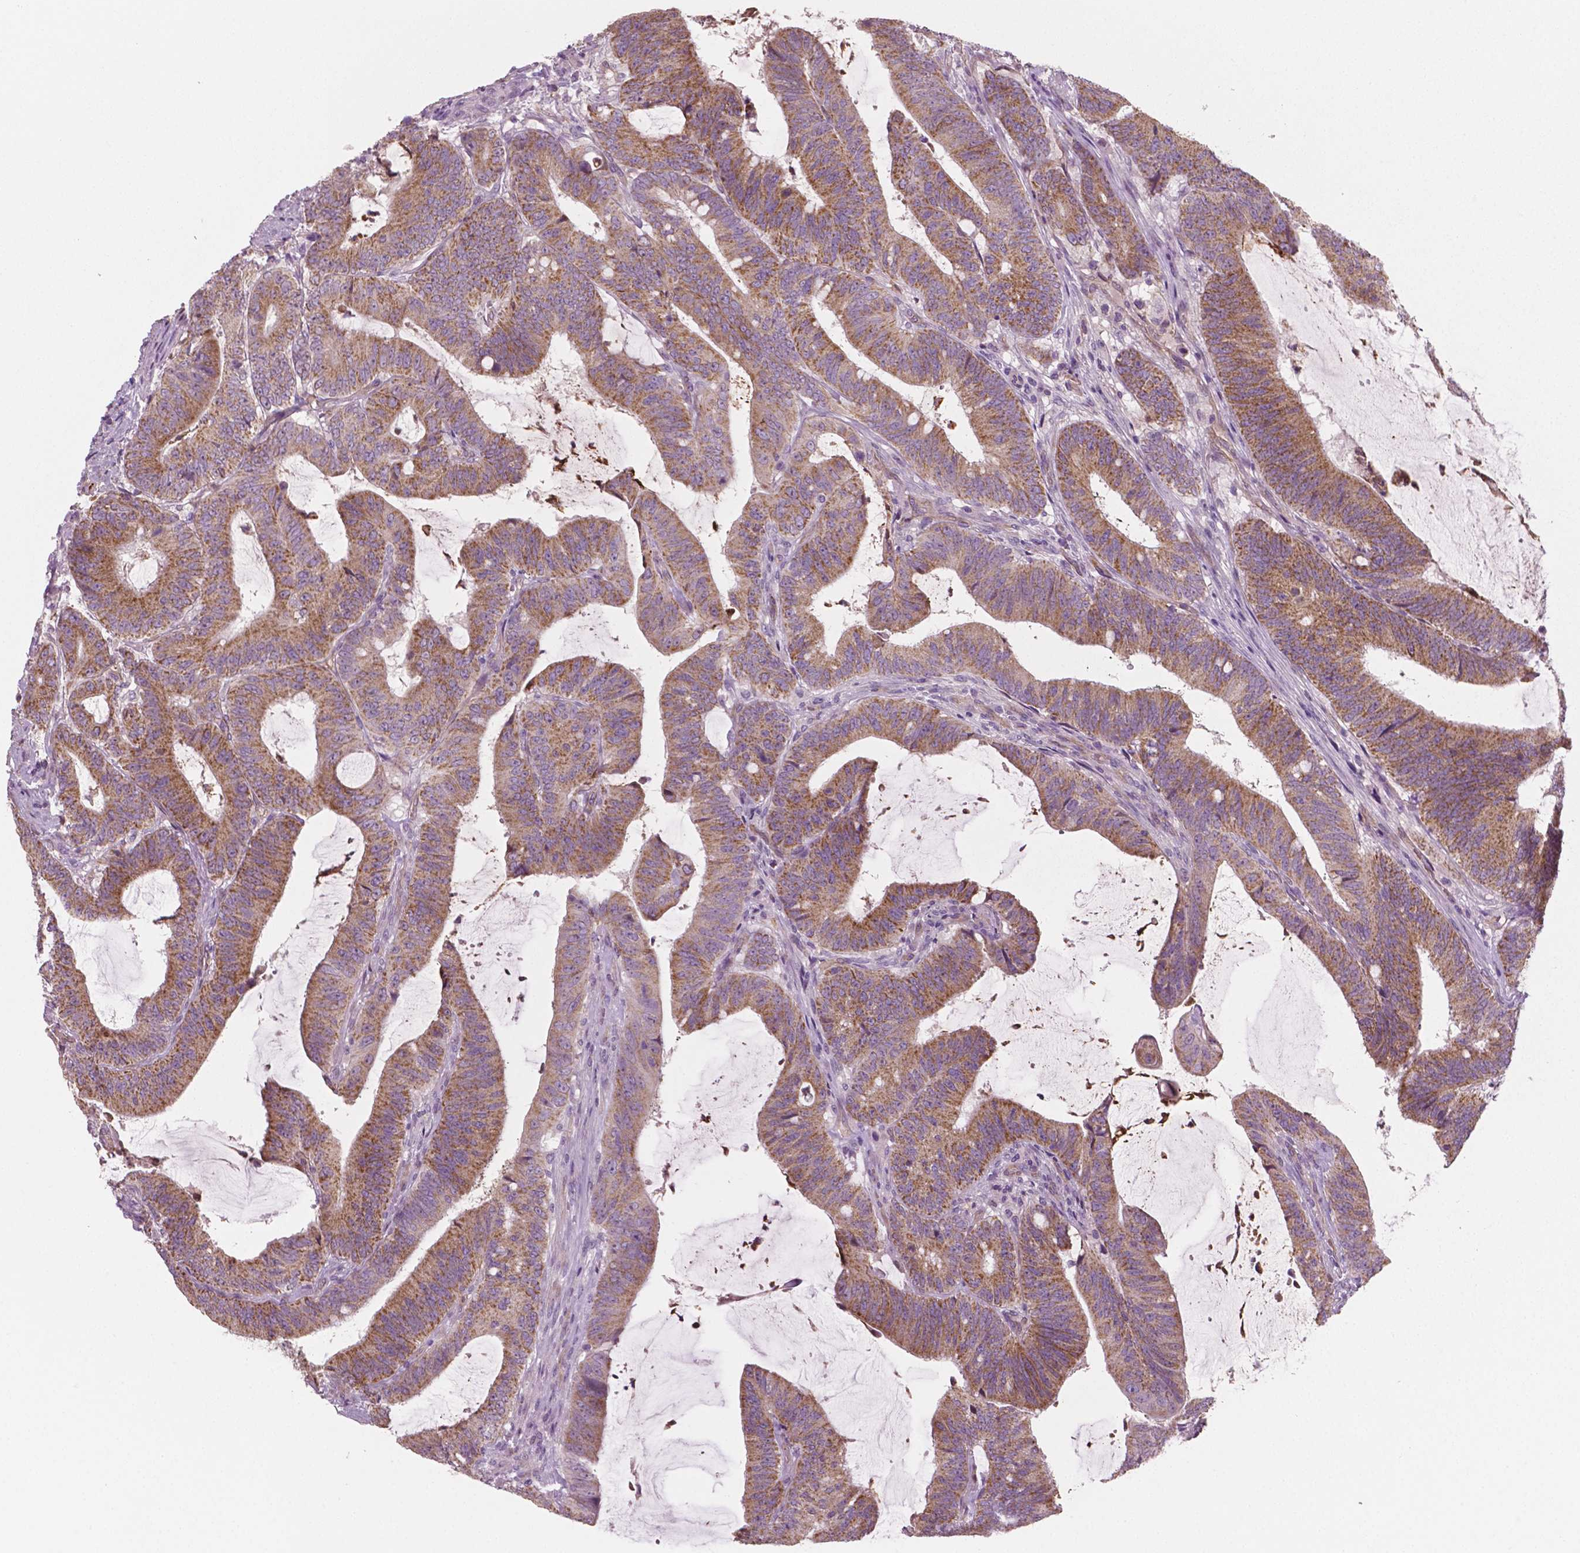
{"staining": {"intensity": "moderate", "quantity": ">75%", "location": "cytoplasmic/membranous"}, "tissue": "colorectal cancer", "cell_type": "Tumor cells", "image_type": "cancer", "snomed": [{"axis": "morphology", "description": "Adenocarcinoma, NOS"}, {"axis": "topography", "description": "Colon"}], "caption": "Colorectal cancer (adenocarcinoma) tissue exhibits moderate cytoplasmic/membranous expression in about >75% of tumor cells", "gene": "PTX3", "patient": {"sex": "female", "age": 43}}